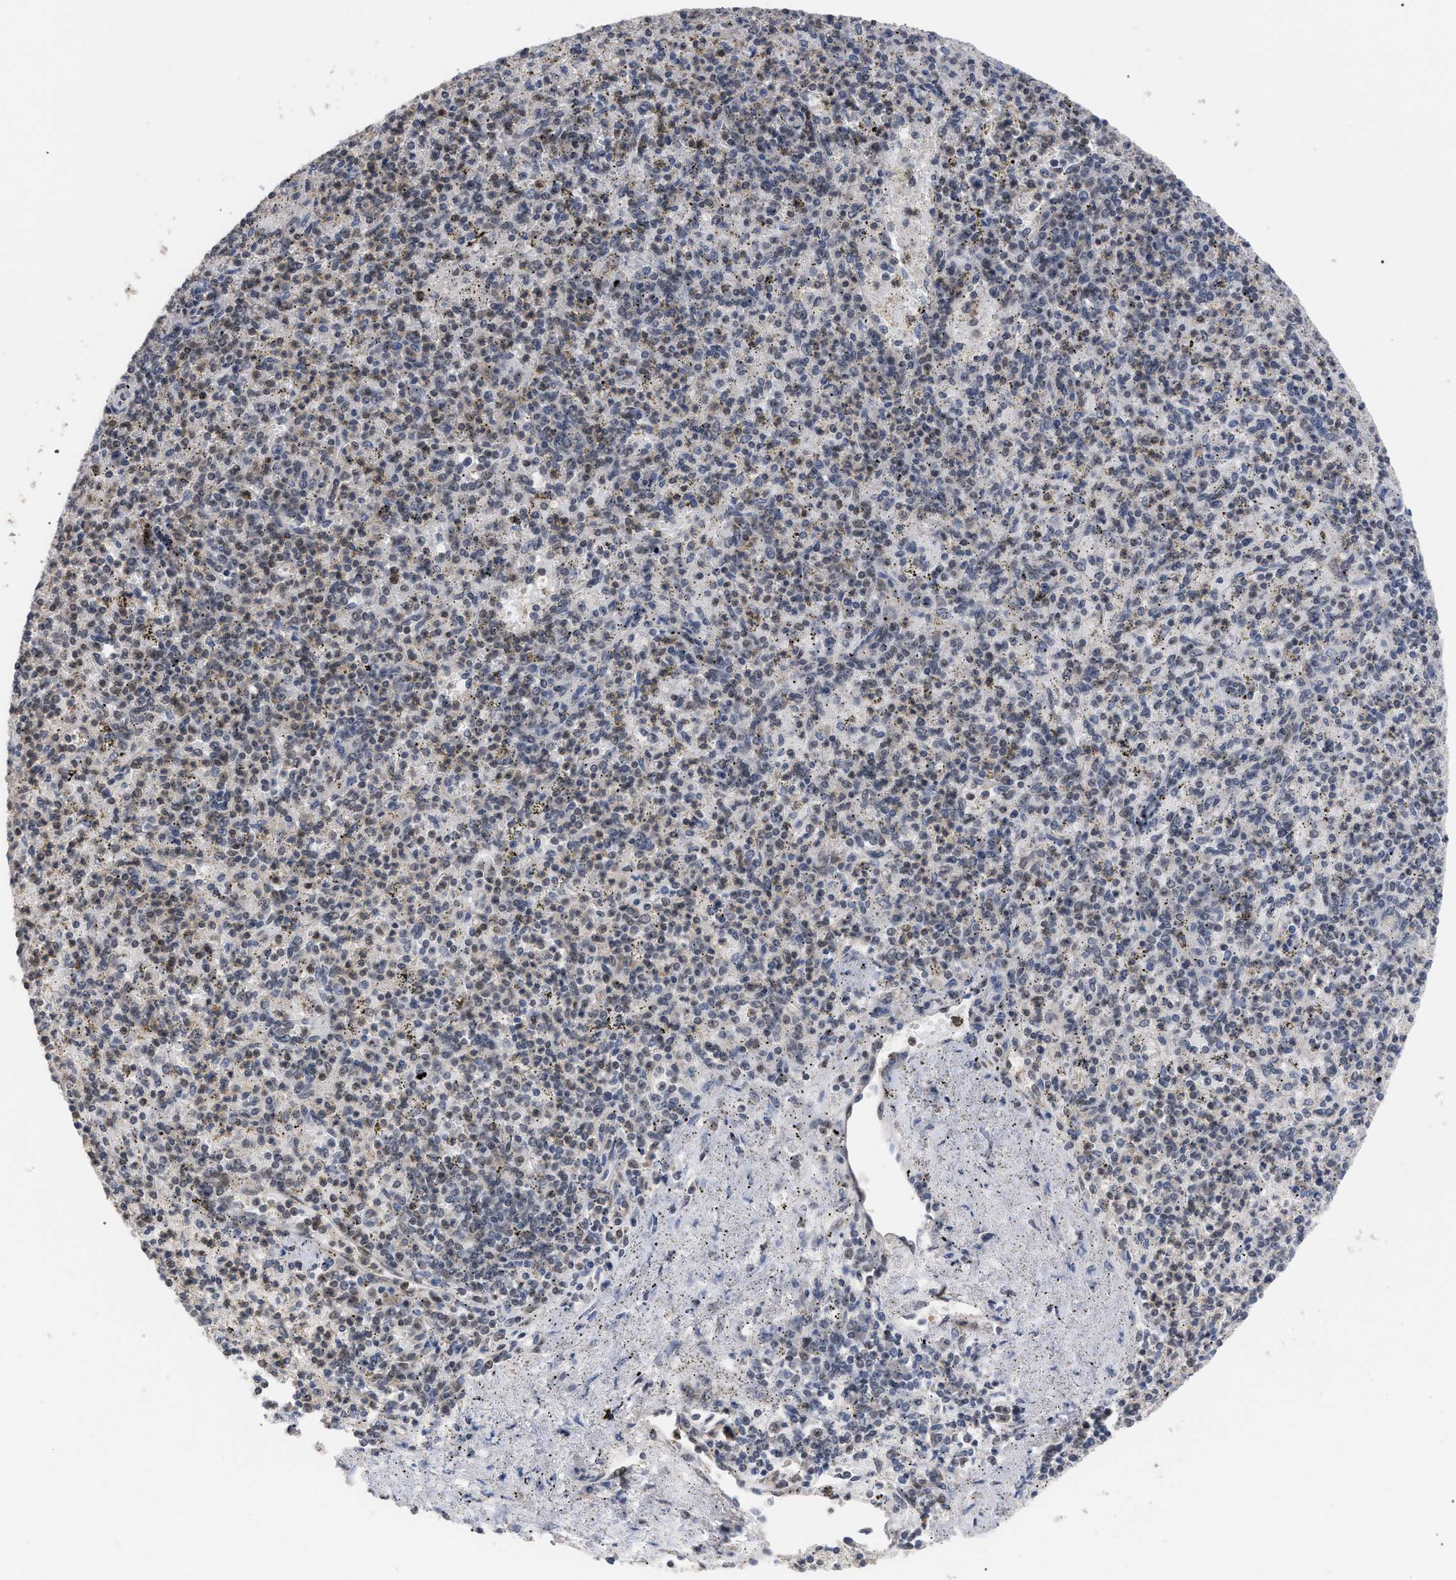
{"staining": {"intensity": "weak", "quantity": "25%-75%", "location": "nuclear"}, "tissue": "spleen", "cell_type": "Cells in red pulp", "image_type": "normal", "snomed": [{"axis": "morphology", "description": "Normal tissue, NOS"}, {"axis": "topography", "description": "Spleen"}], "caption": "Immunohistochemical staining of unremarkable spleen reveals weak nuclear protein staining in about 25%-75% of cells in red pulp.", "gene": "JAZF1", "patient": {"sex": "male", "age": 72}}